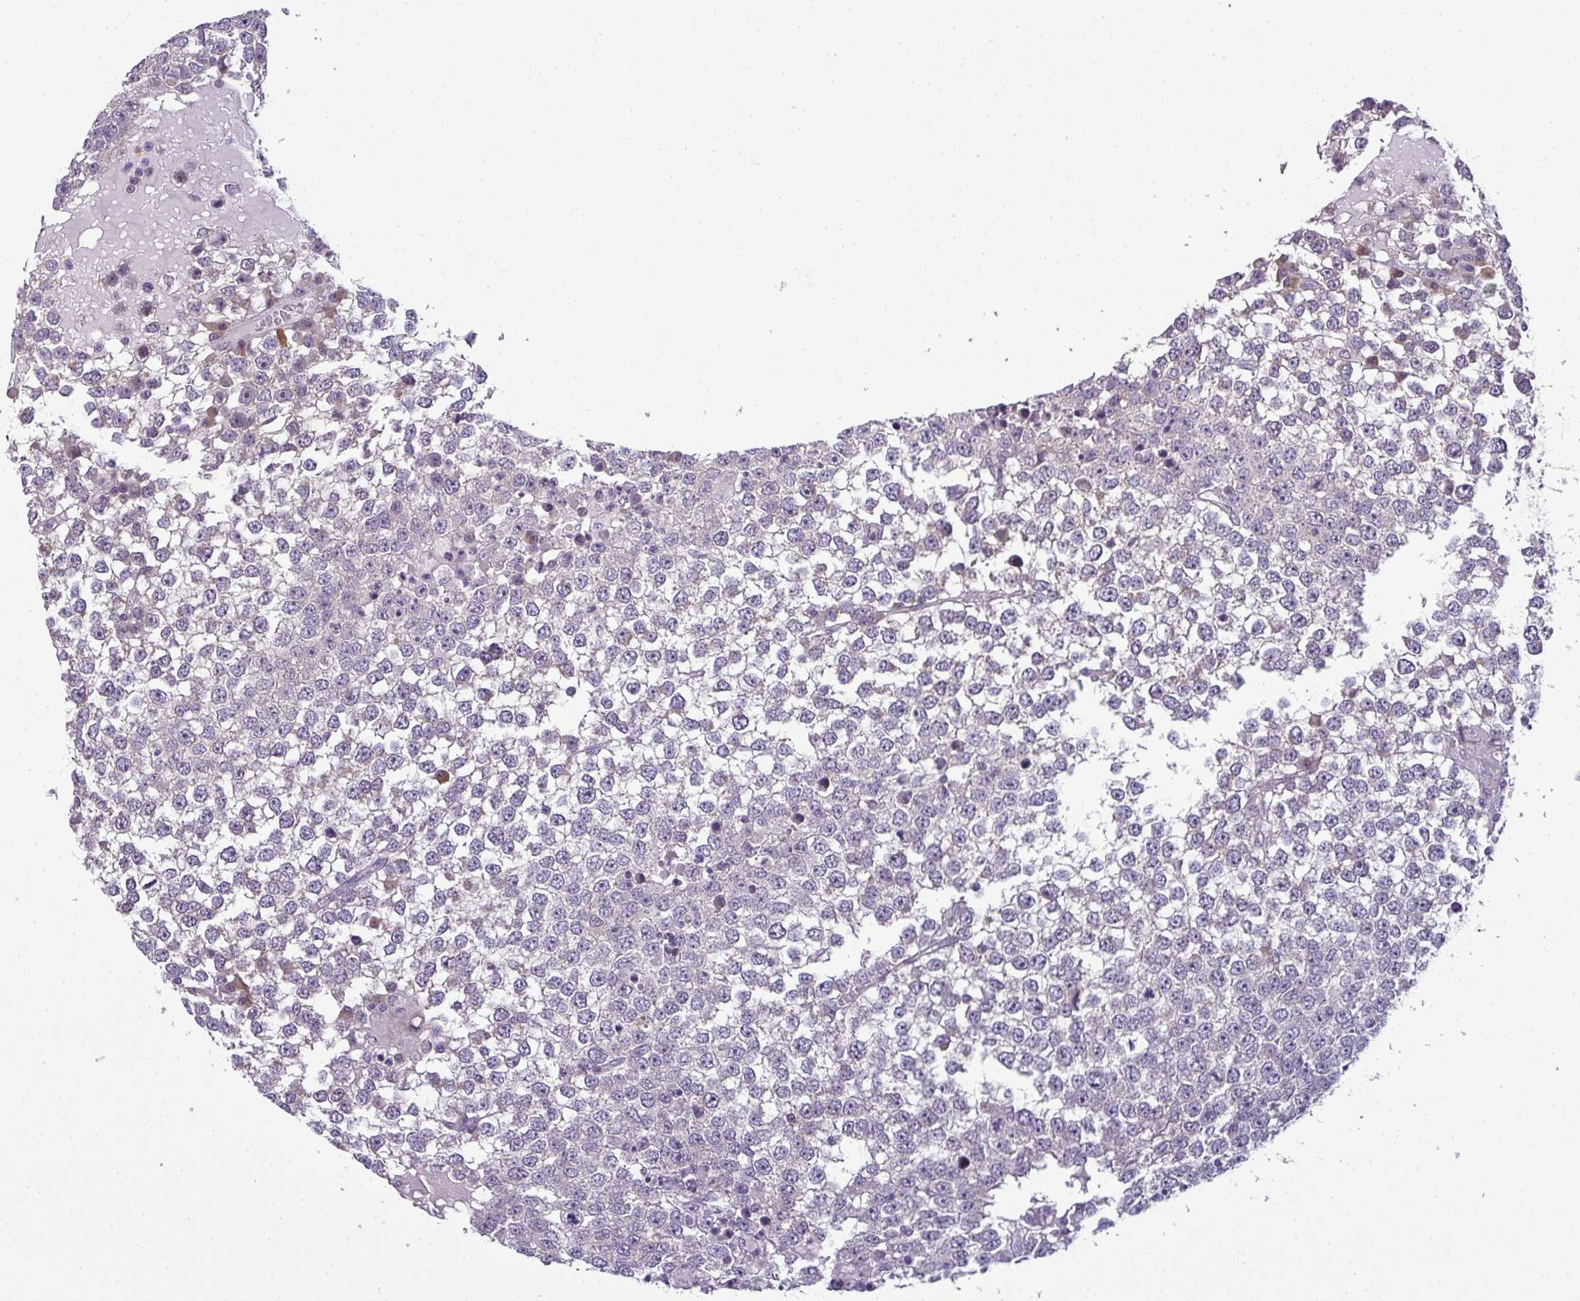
{"staining": {"intensity": "negative", "quantity": "none", "location": "none"}, "tissue": "testis cancer", "cell_type": "Tumor cells", "image_type": "cancer", "snomed": [{"axis": "morphology", "description": "Seminoma, NOS"}, {"axis": "topography", "description": "Testis"}], "caption": "The micrograph displays no significant positivity in tumor cells of testis seminoma.", "gene": "NT5C1A", "patient": {"sex": "male", "age": 65}}